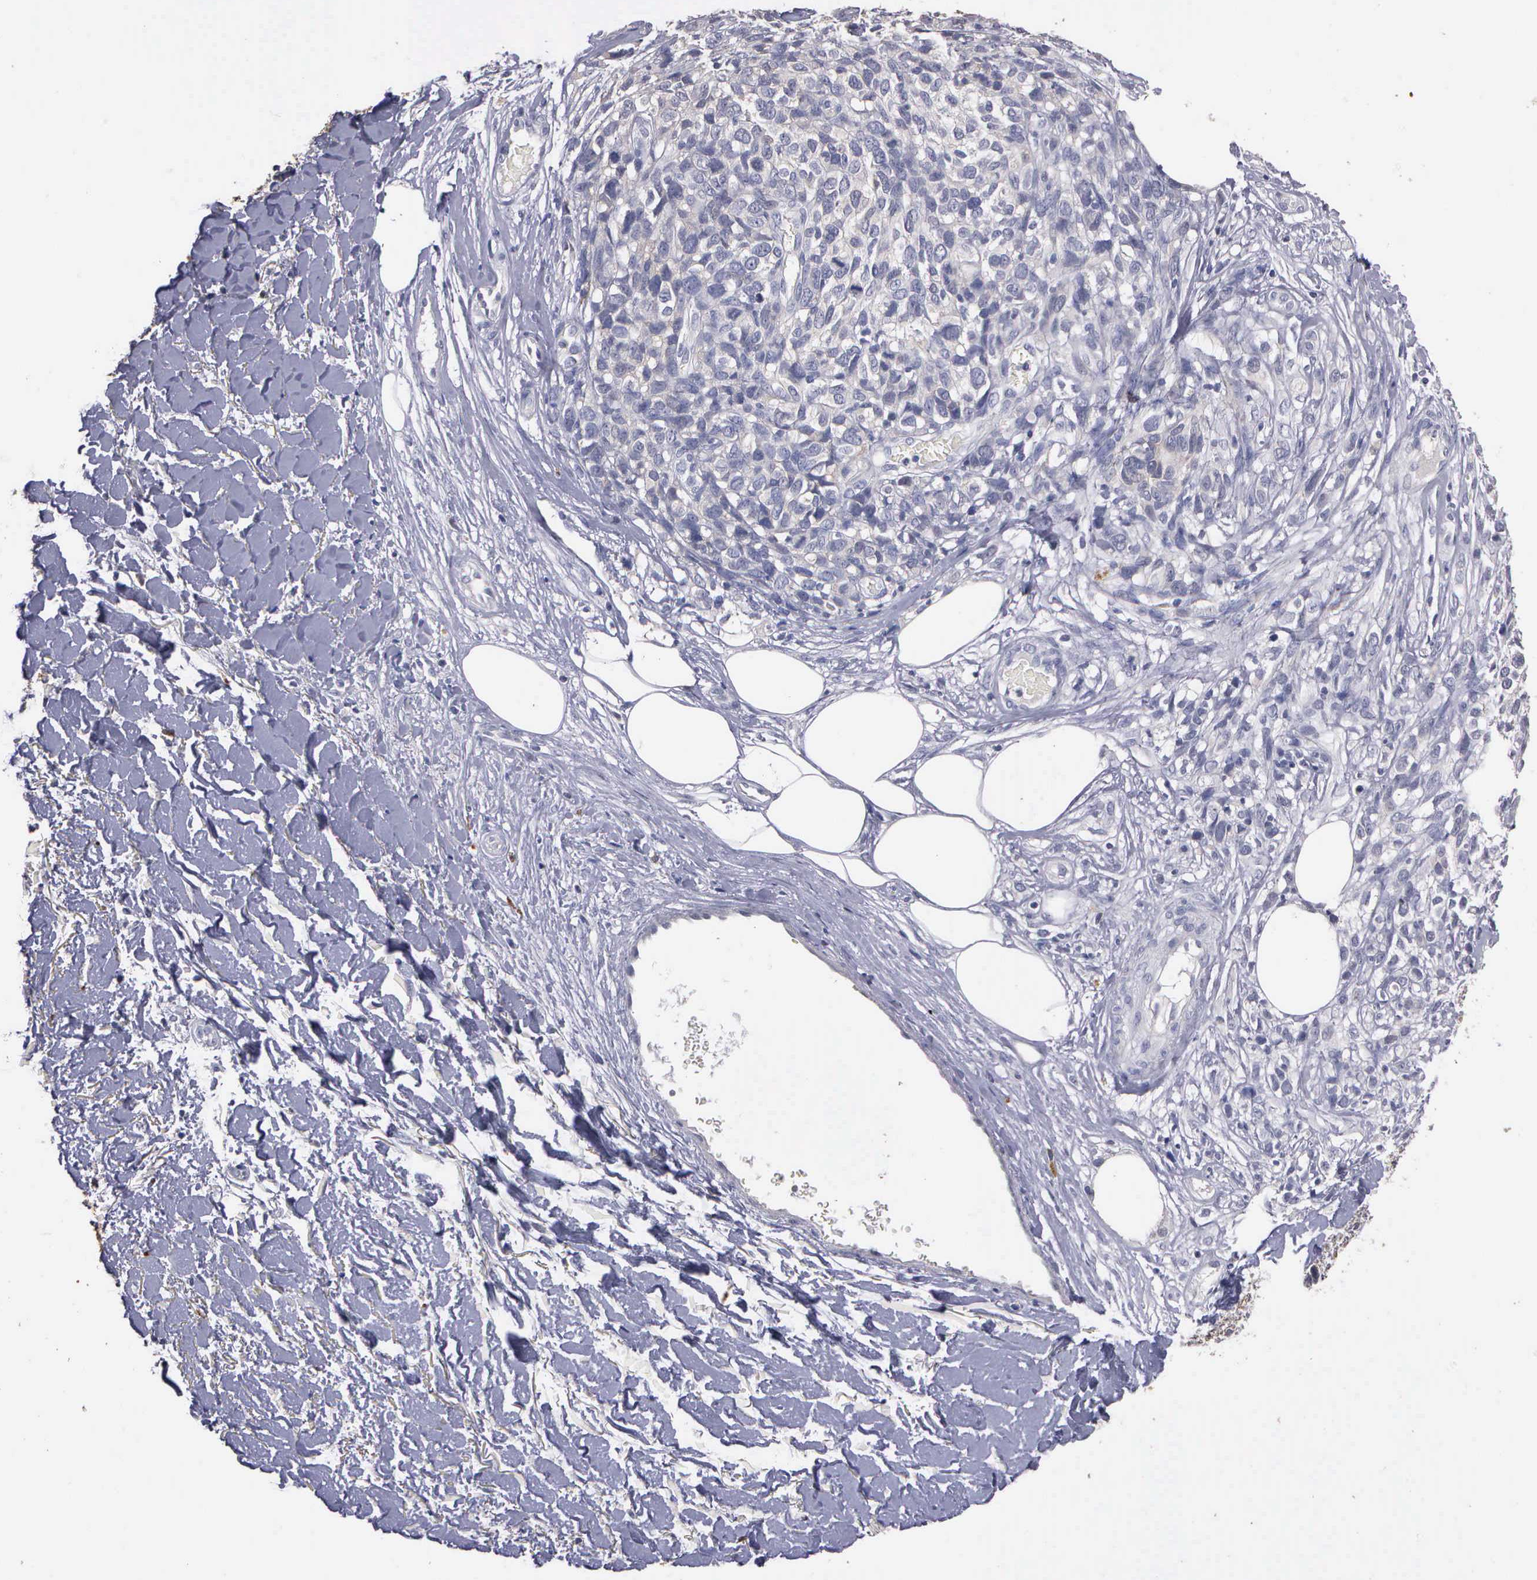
{"staining": {"intensity": "negative", "quantity": "none", "location": "none"}, "tissue": "melanoma", "cell_type": "Tumor cells", "image_type": "cancer", "snomed": [{"axis": "morphology", "description": "Malignant melanoma, NOS"}, {"axis": "topography", "description": "Skin"}], "caption": "The photomicrograph shows no staining of tumor cells in melanoma.", "gene": "ENO3", "patient": {"sex": "female", "age": 85}}